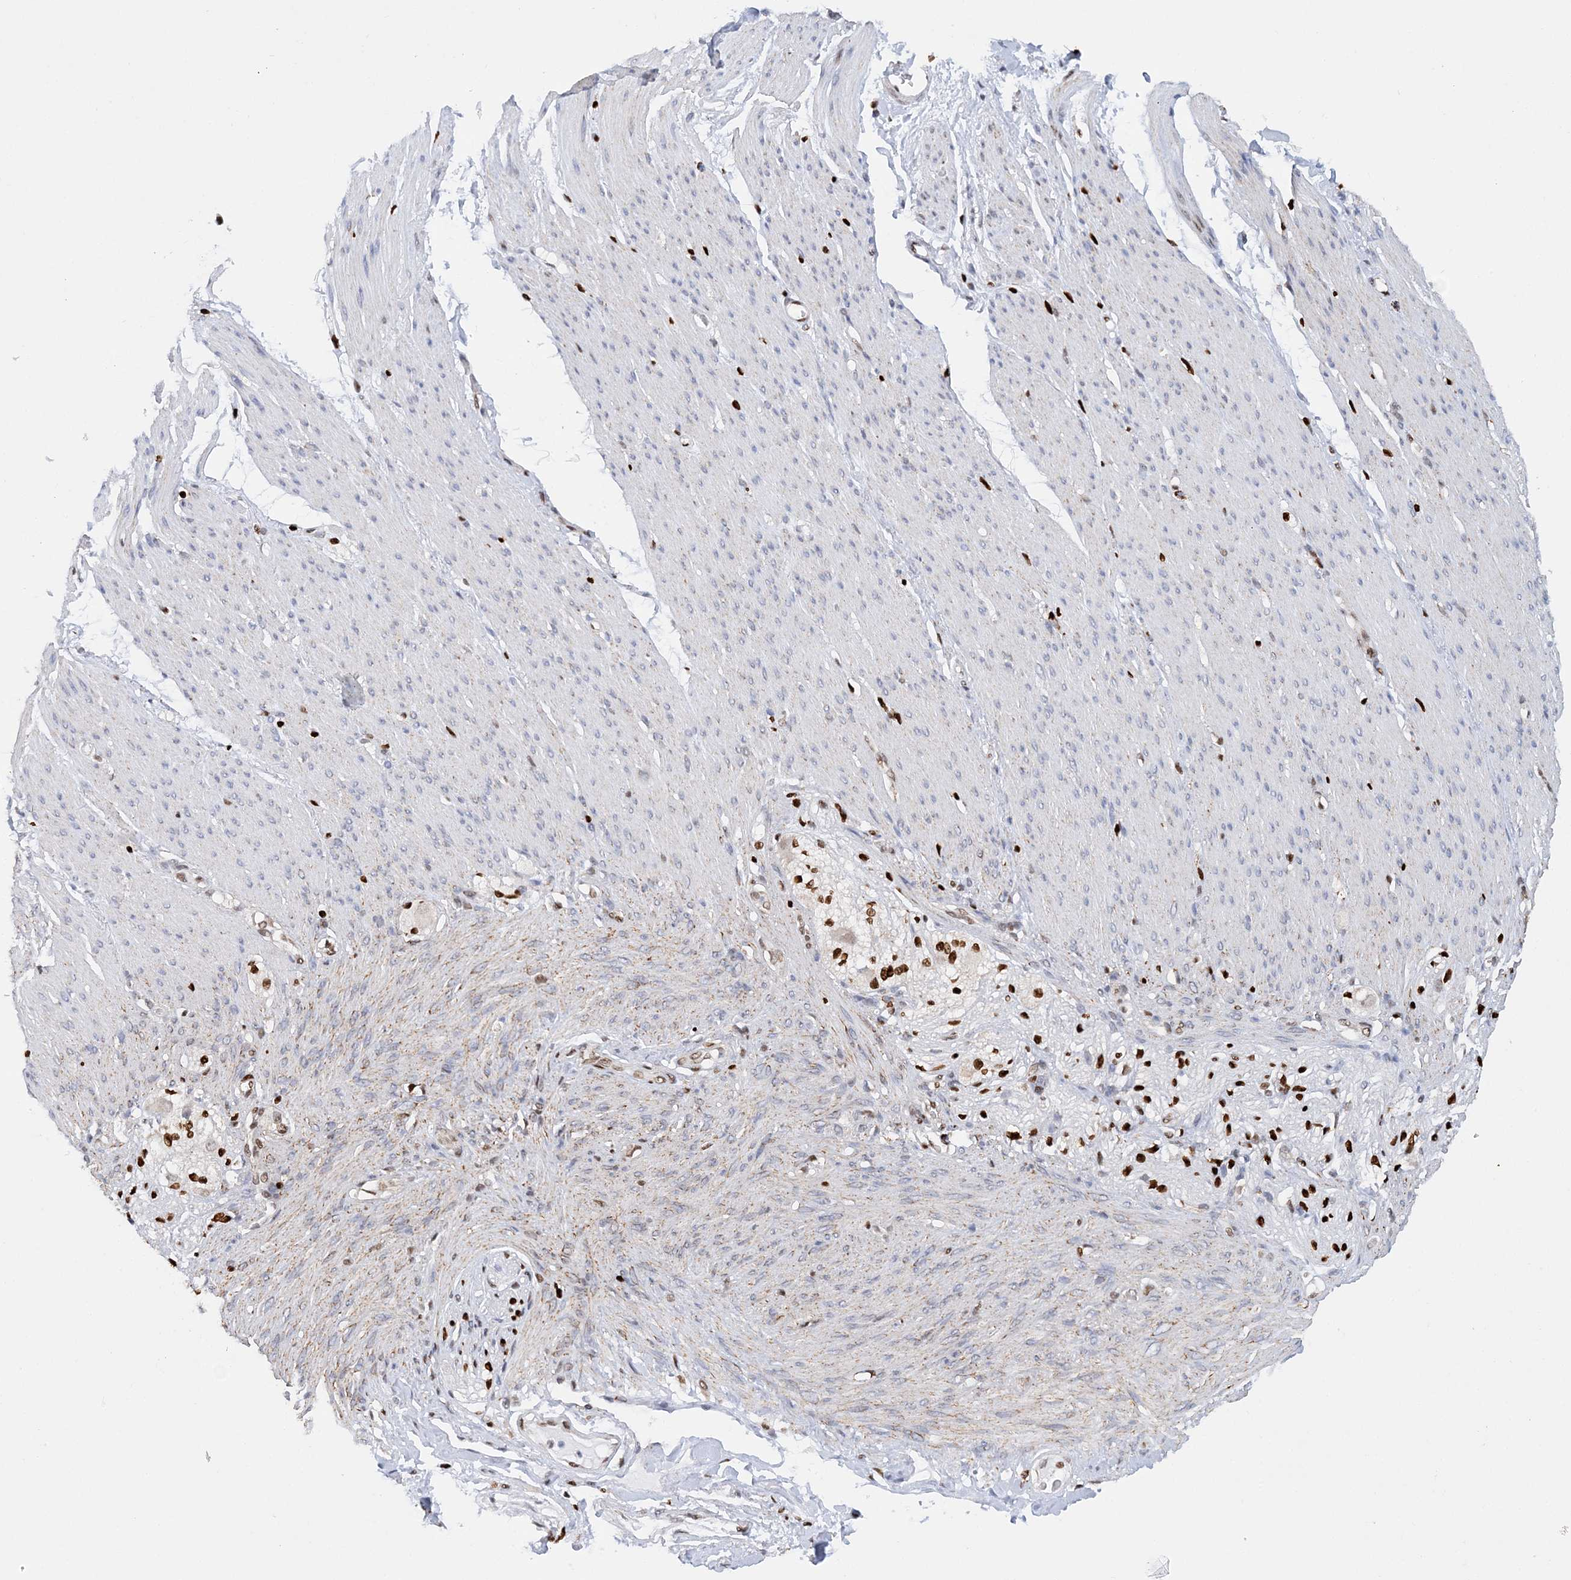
{"staining": {"intensity": "negative", "quantity": "none", "location": "none"}, "tissue": "adipose tissue", "cell_type": "Adipocytes", "image_type": "normal", "snomed": [{"axis": "morphology", "description": "Normal tissue, NOS"}, {"axis": "topography", "description": "Colon"}, {"axis": "topography", "description": "Peripheral nerve tissue"}], "caption": "Histopathology image shows no significant protein staining in adipocytes of normal adipose tissue.", "gene": "NIT2", "patient": {"sex": "female", "age": 61}}